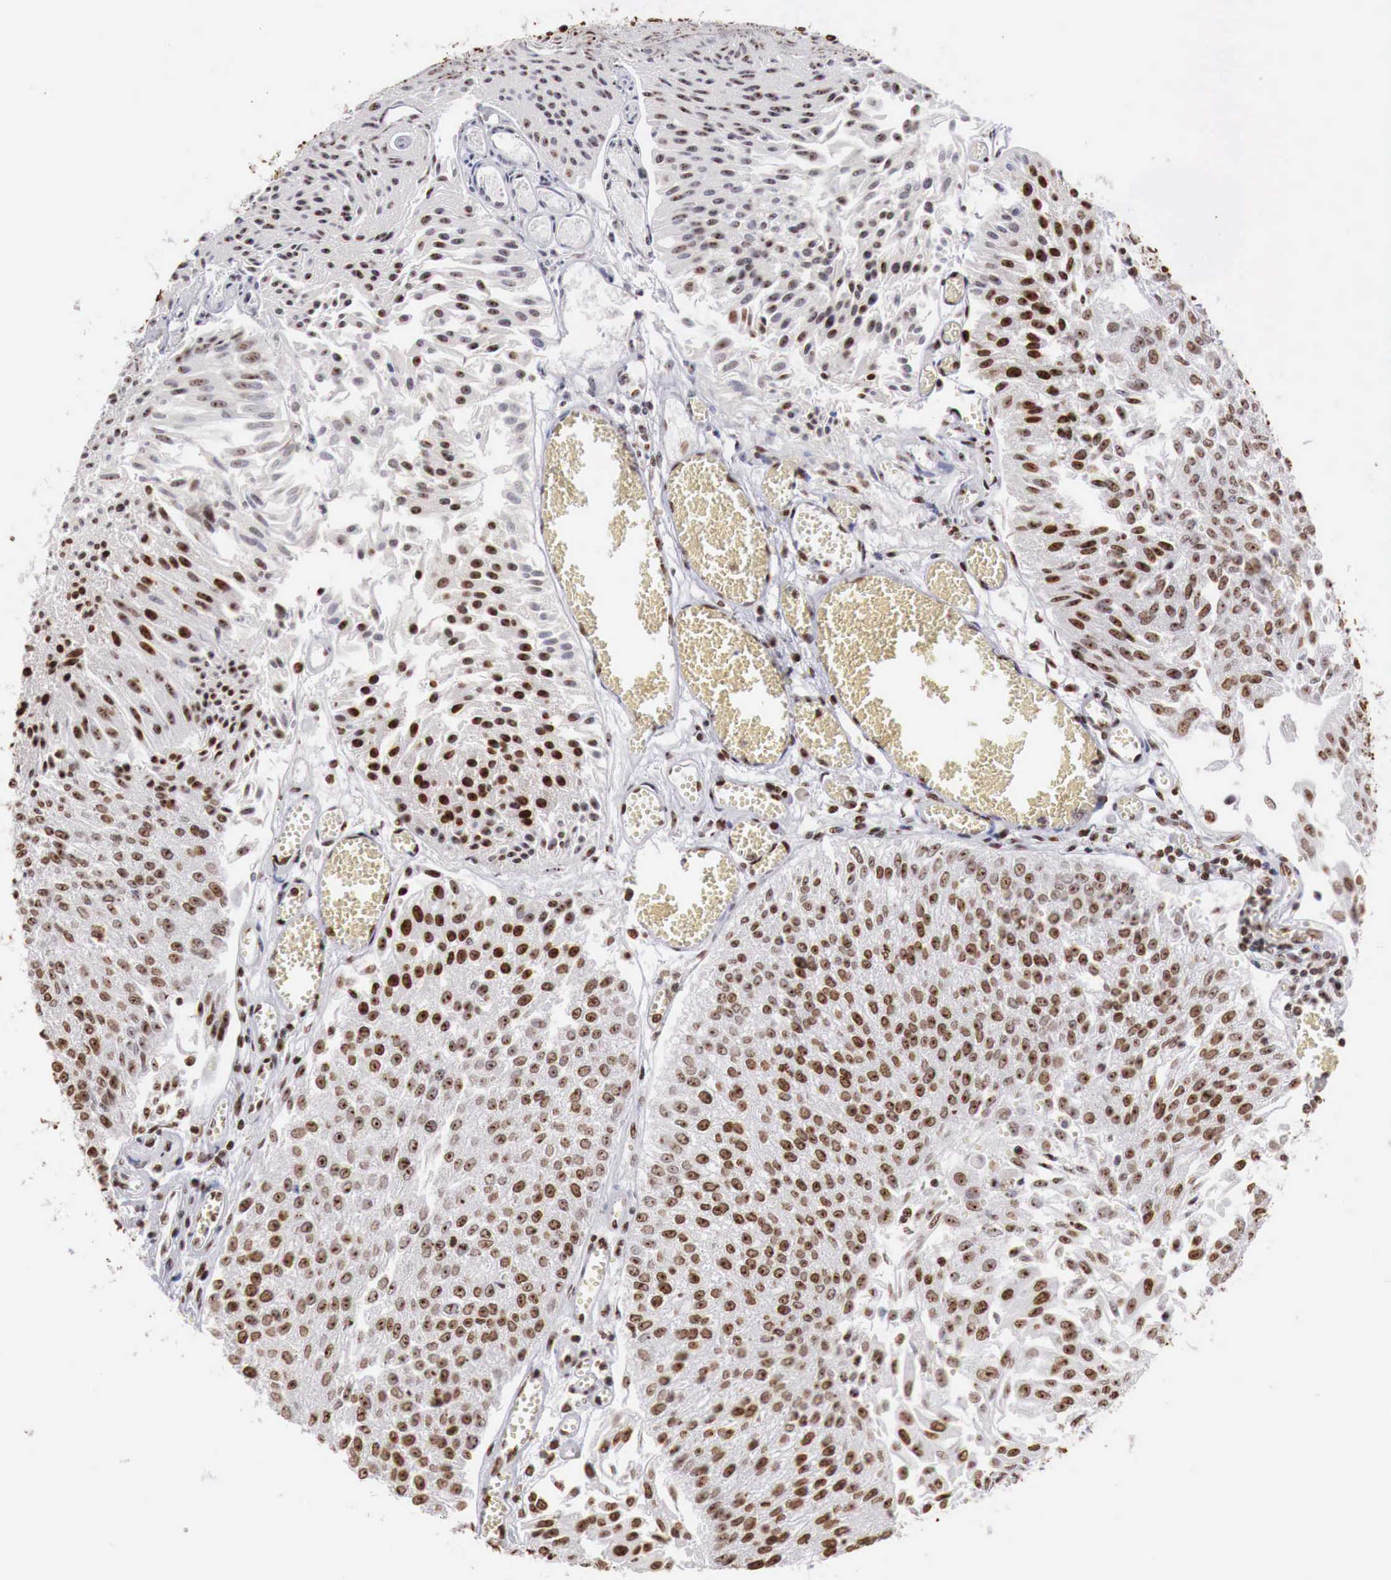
{"staining": {"intensity": "strong", "quantity": ">75%", "location": "nuclear"}, "tissue": "urothelial cancer", "cell_type": "Tumor cells", "image_type": "cancer", "snomed": [{"axis": "morphology", "description": "Urothelial carcinoma, Low grade"}, {"axis": "topography", "description": "Urinary bladder"}], "caption": "Strong nuclear protein staining is identified in about >75% of tumor cells in low-grade urothelial carcinoma.", "gene": "DKC1", "patient": {"sex": "male", "age": 86}}